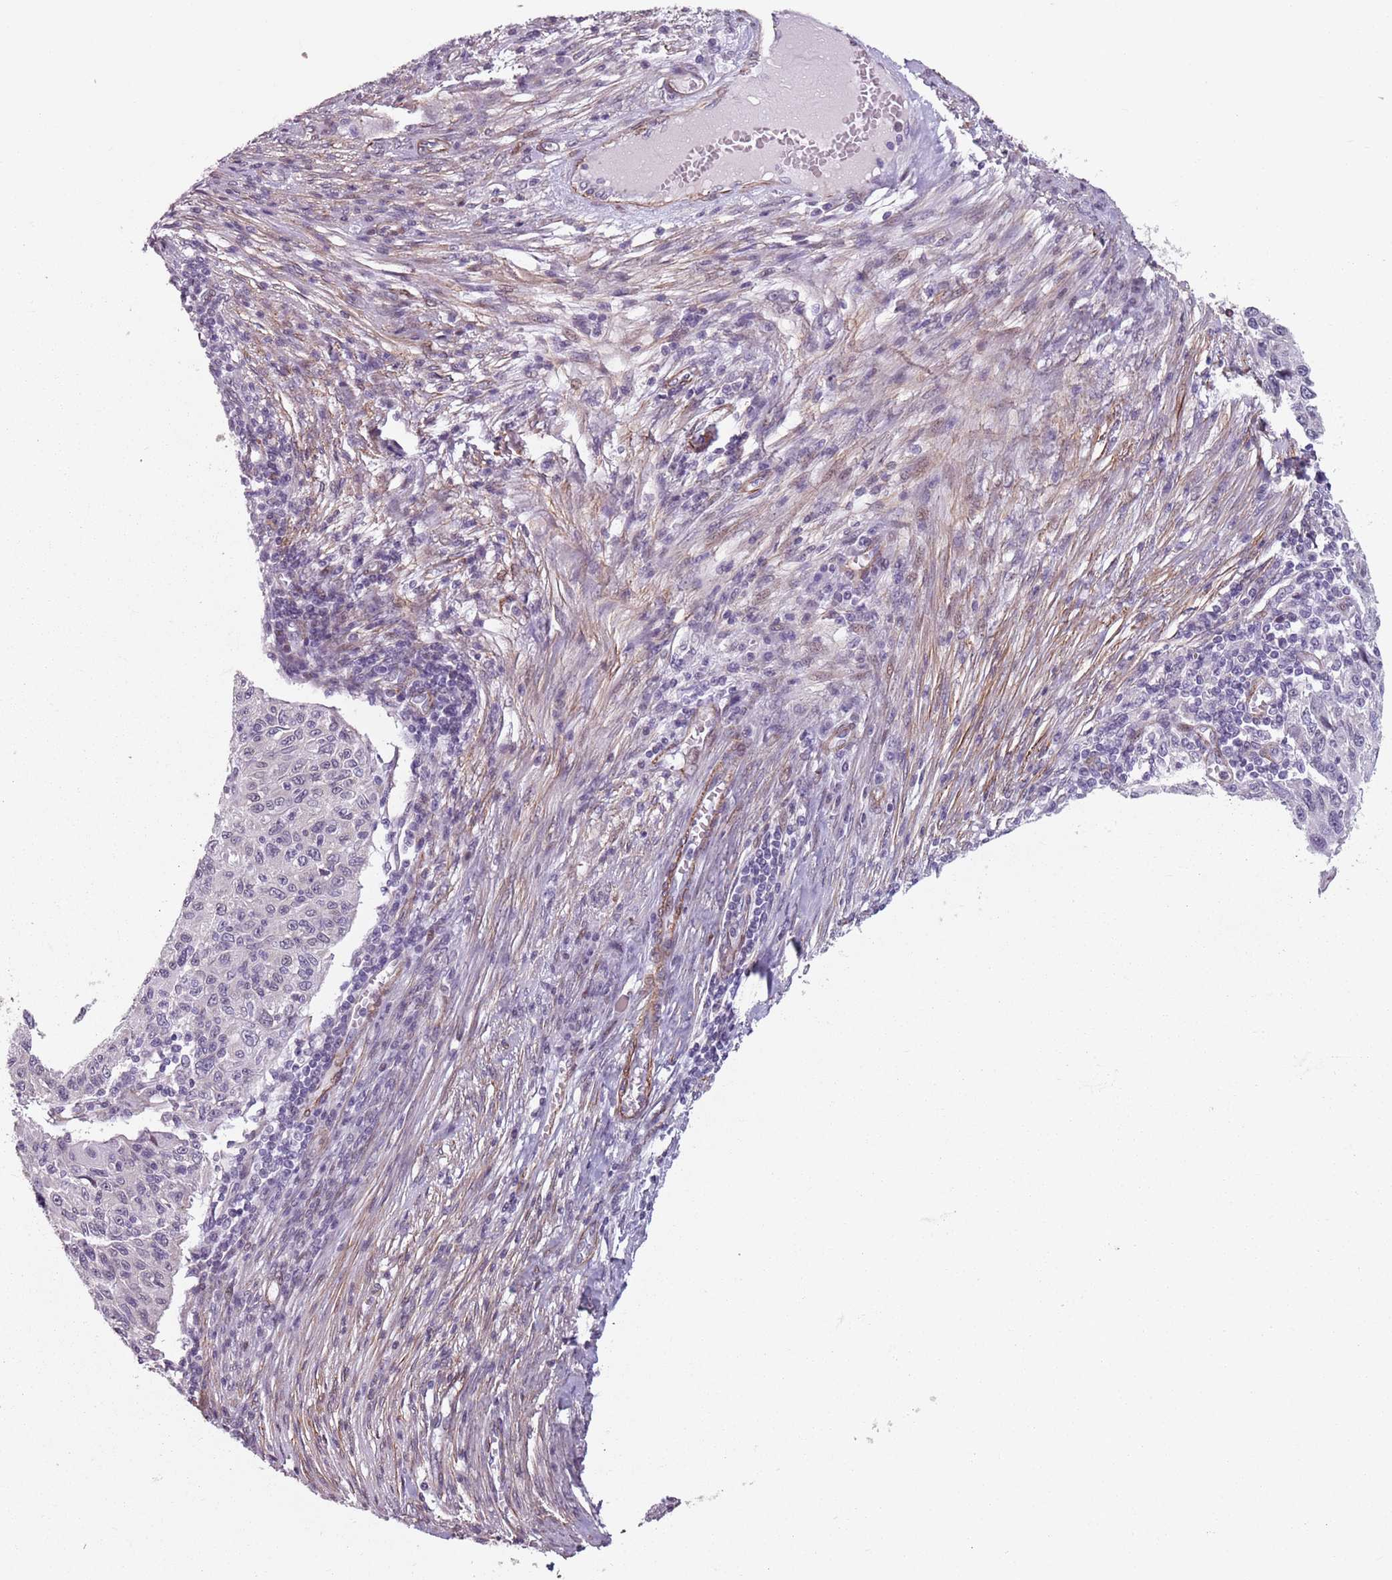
{"staining": {"intensity": "weak", "quantity": "<25%", "location": "cytoplasmic/membranous"}, "tissue": "cervical cancer", "cell_type": "Tumor cells", "image_type": "cancer", "snomed": [{"axis": "morphology", "description": "Squamous cell carcinoma, NOS"}, {"axis": "topography", "description": "Cervix"}], "caption": "Tumor cells show no significant positivity in cervical cancer.", "gene": "TMC4", "patient": {"sex": "female", "age": 70}}